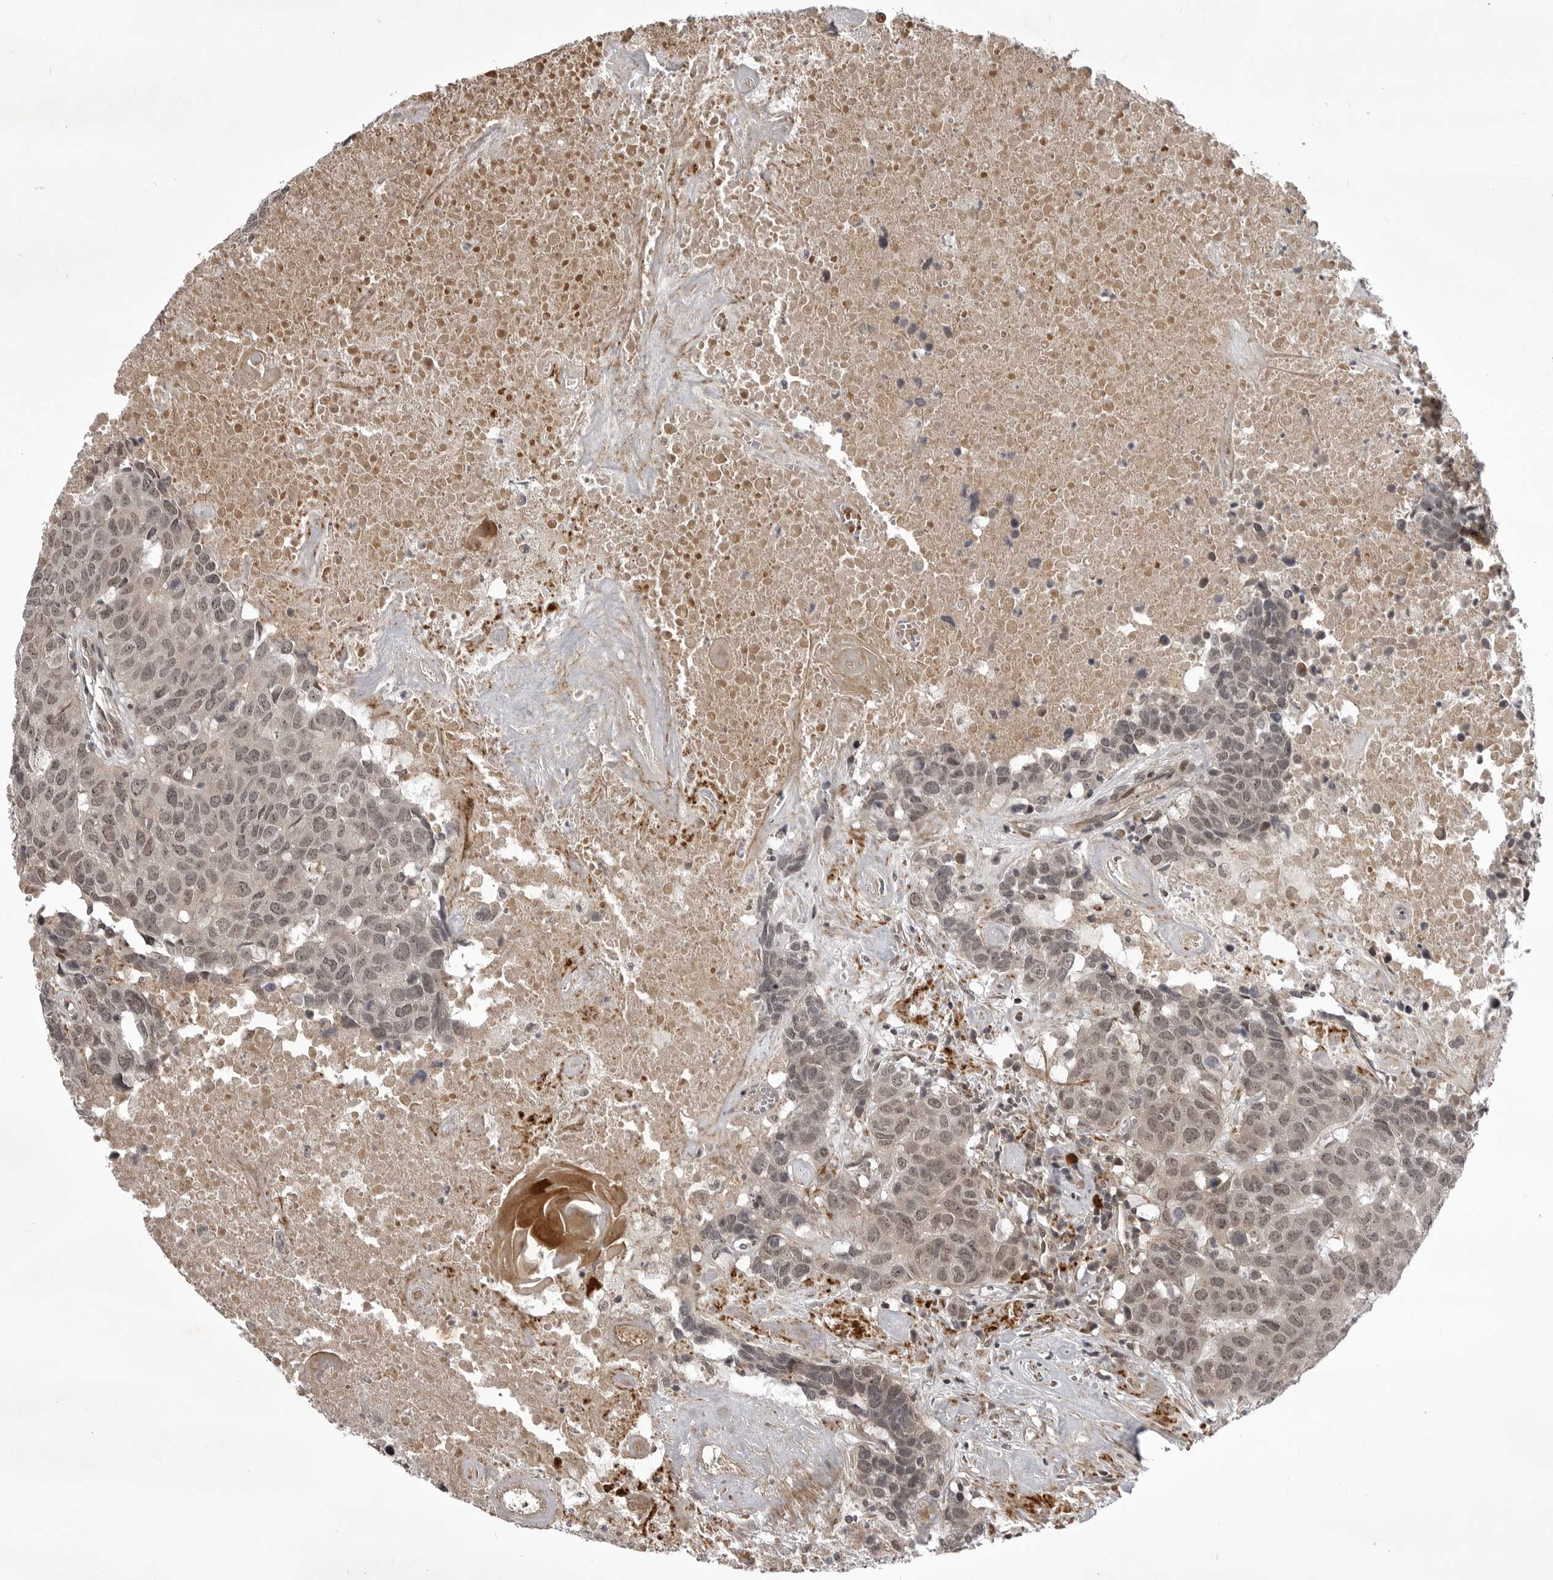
{"staining": {"intensity": "weak", "quantity": ">75%", "location": "nuclear"}, "tissue": "head and neck cancer", "cell_type": "Tumor cells", "image_type": "cancer", "snomed": [{"axis": "morphology", "description": "Squamous cell carcinoma, NOS"}, {"axis": "topography", "description": "Head-Neck"}], "caption": "A brown stain labels weak nuclear positivity of a protein in head and neck cancer (squamous cell carcinoma) tumor cells. The staining is performed using DAB (3,3'-diaminobenzidine) brown chromogen to label protein expression. The nuclei are counter-stained blue using hematoxylin.", "gene": "SNX16", "patient": {"sex": "male", "age": 66}}